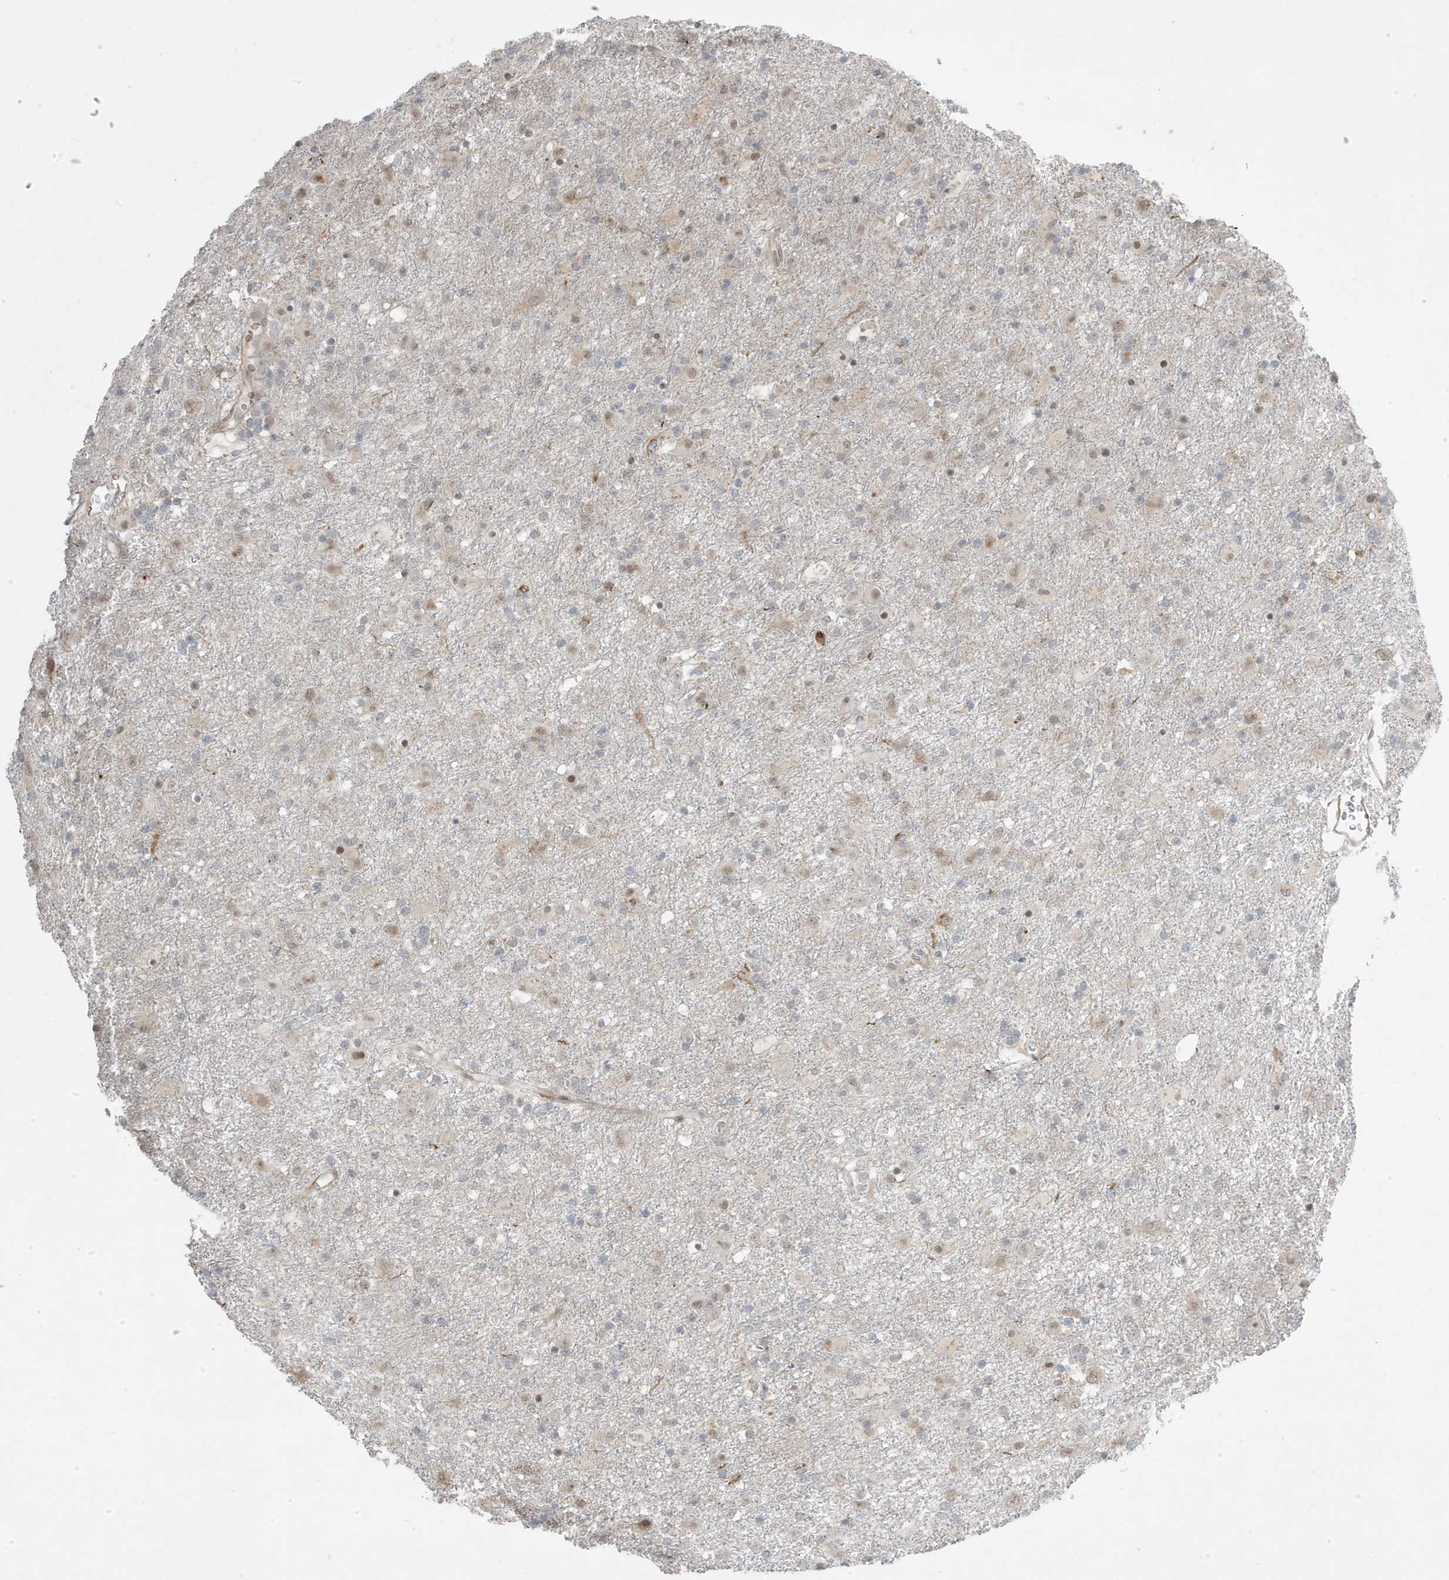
{"staining": {"intensity": "weak", "quantity": "<25%", "location": "nuclear"}, "tissue": "glioma", "cell_type": "Tumor cells", "image_type": "cancer", "snomed": [{"axis": "morphology", "description": "Glioma, malignant, Low grade"}, {"axis": "topography", "description": "Brain"}], "caption": "IHC image of neoplastic tissue: human glioma stained with DAB (3,3'-diaminobenzidine) exhibits no significant protein expression in tumor cells.", "gene": "ADAMTSL3", "patient": {"sex": "male", "age": 65}}